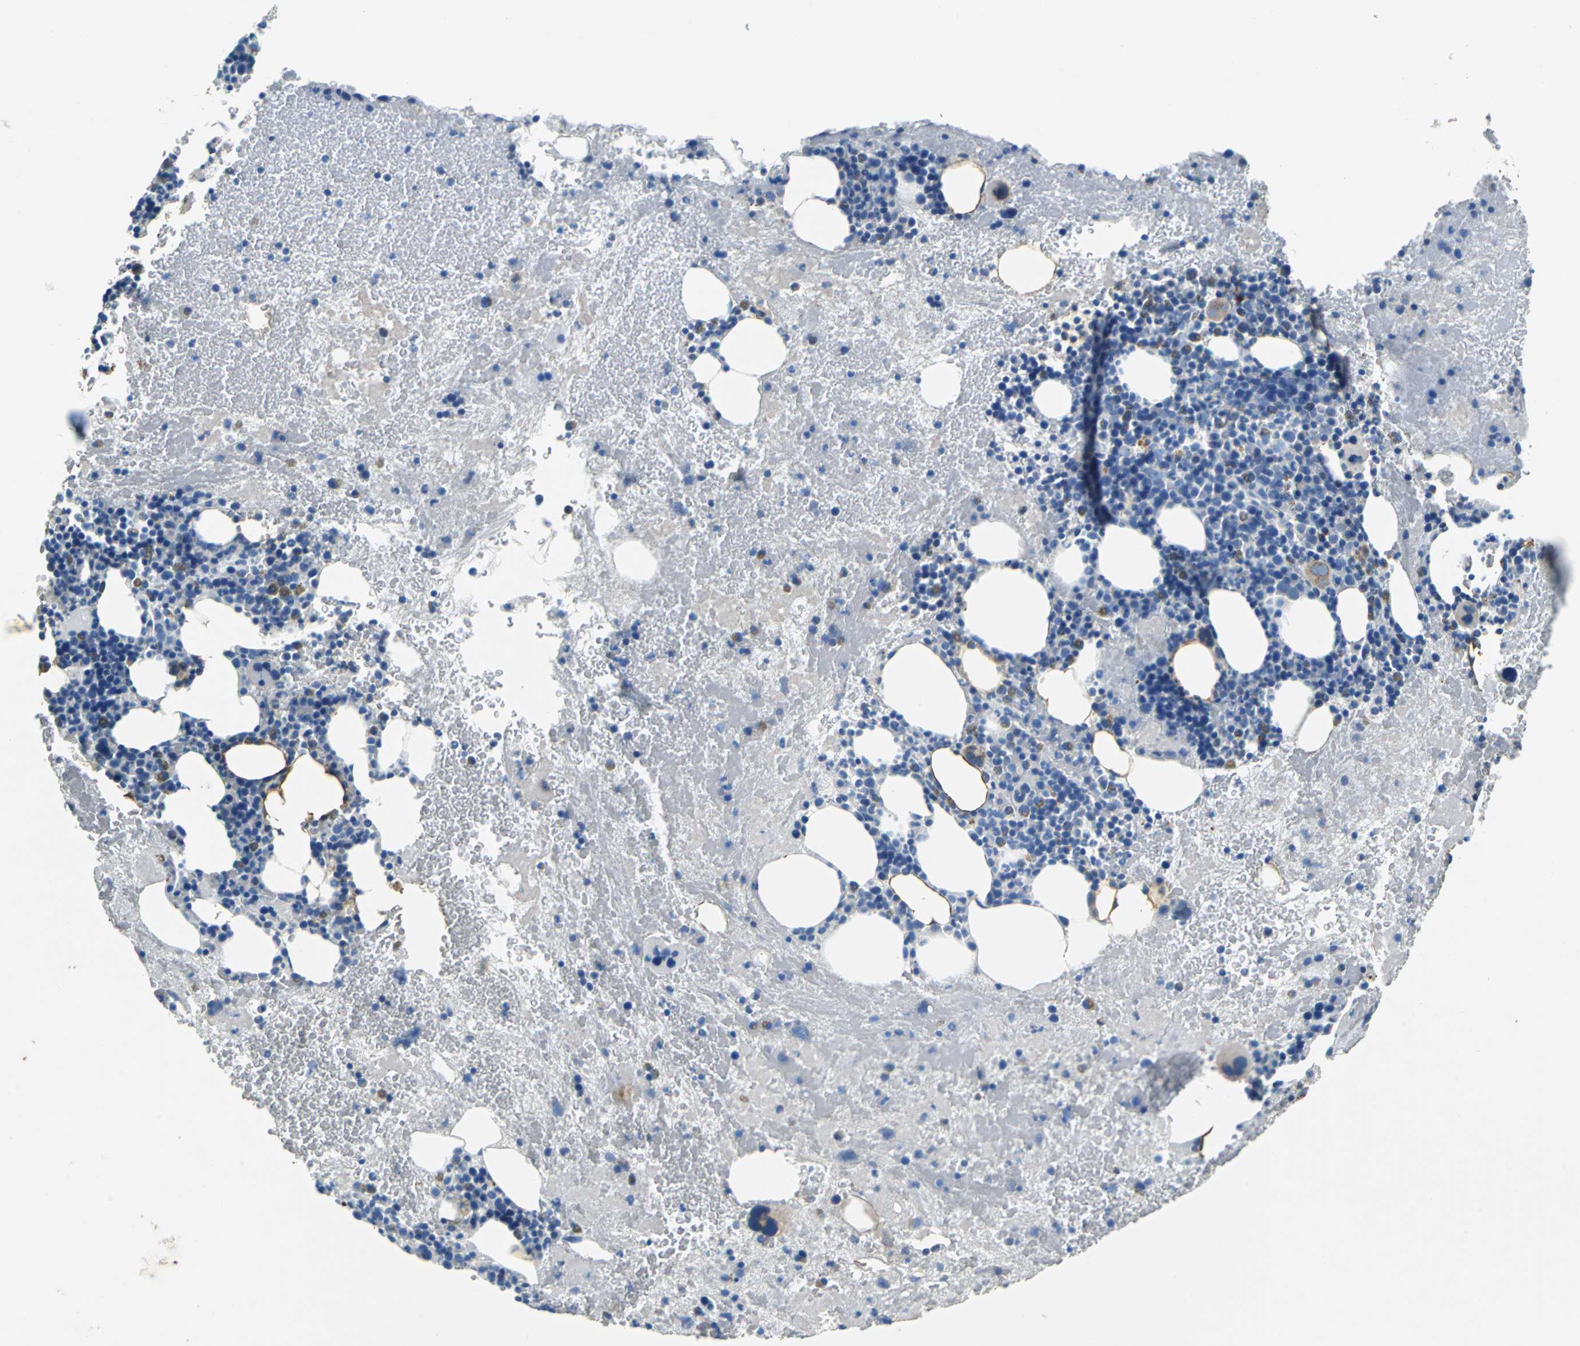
{"staining": {"intensity": "weak", "quantity": "<25%", "location": "cytoplasmic/membranous"}, "tissue": "bone marrow", "cell_type": "Hematopoietic cells", "image_type": "normal", "snomed": [{"axis": "morphology", "description": "Normal tissue, NOS"}, {"axis": "topography", "description": "Bone marrow"}], "caption": "Immunohistochemistry (IHC) of normal bone marrow displays no expression in hematopoietic cells.", "gene": "TEX264", "patient": {"sex": "male", "age": 76}}